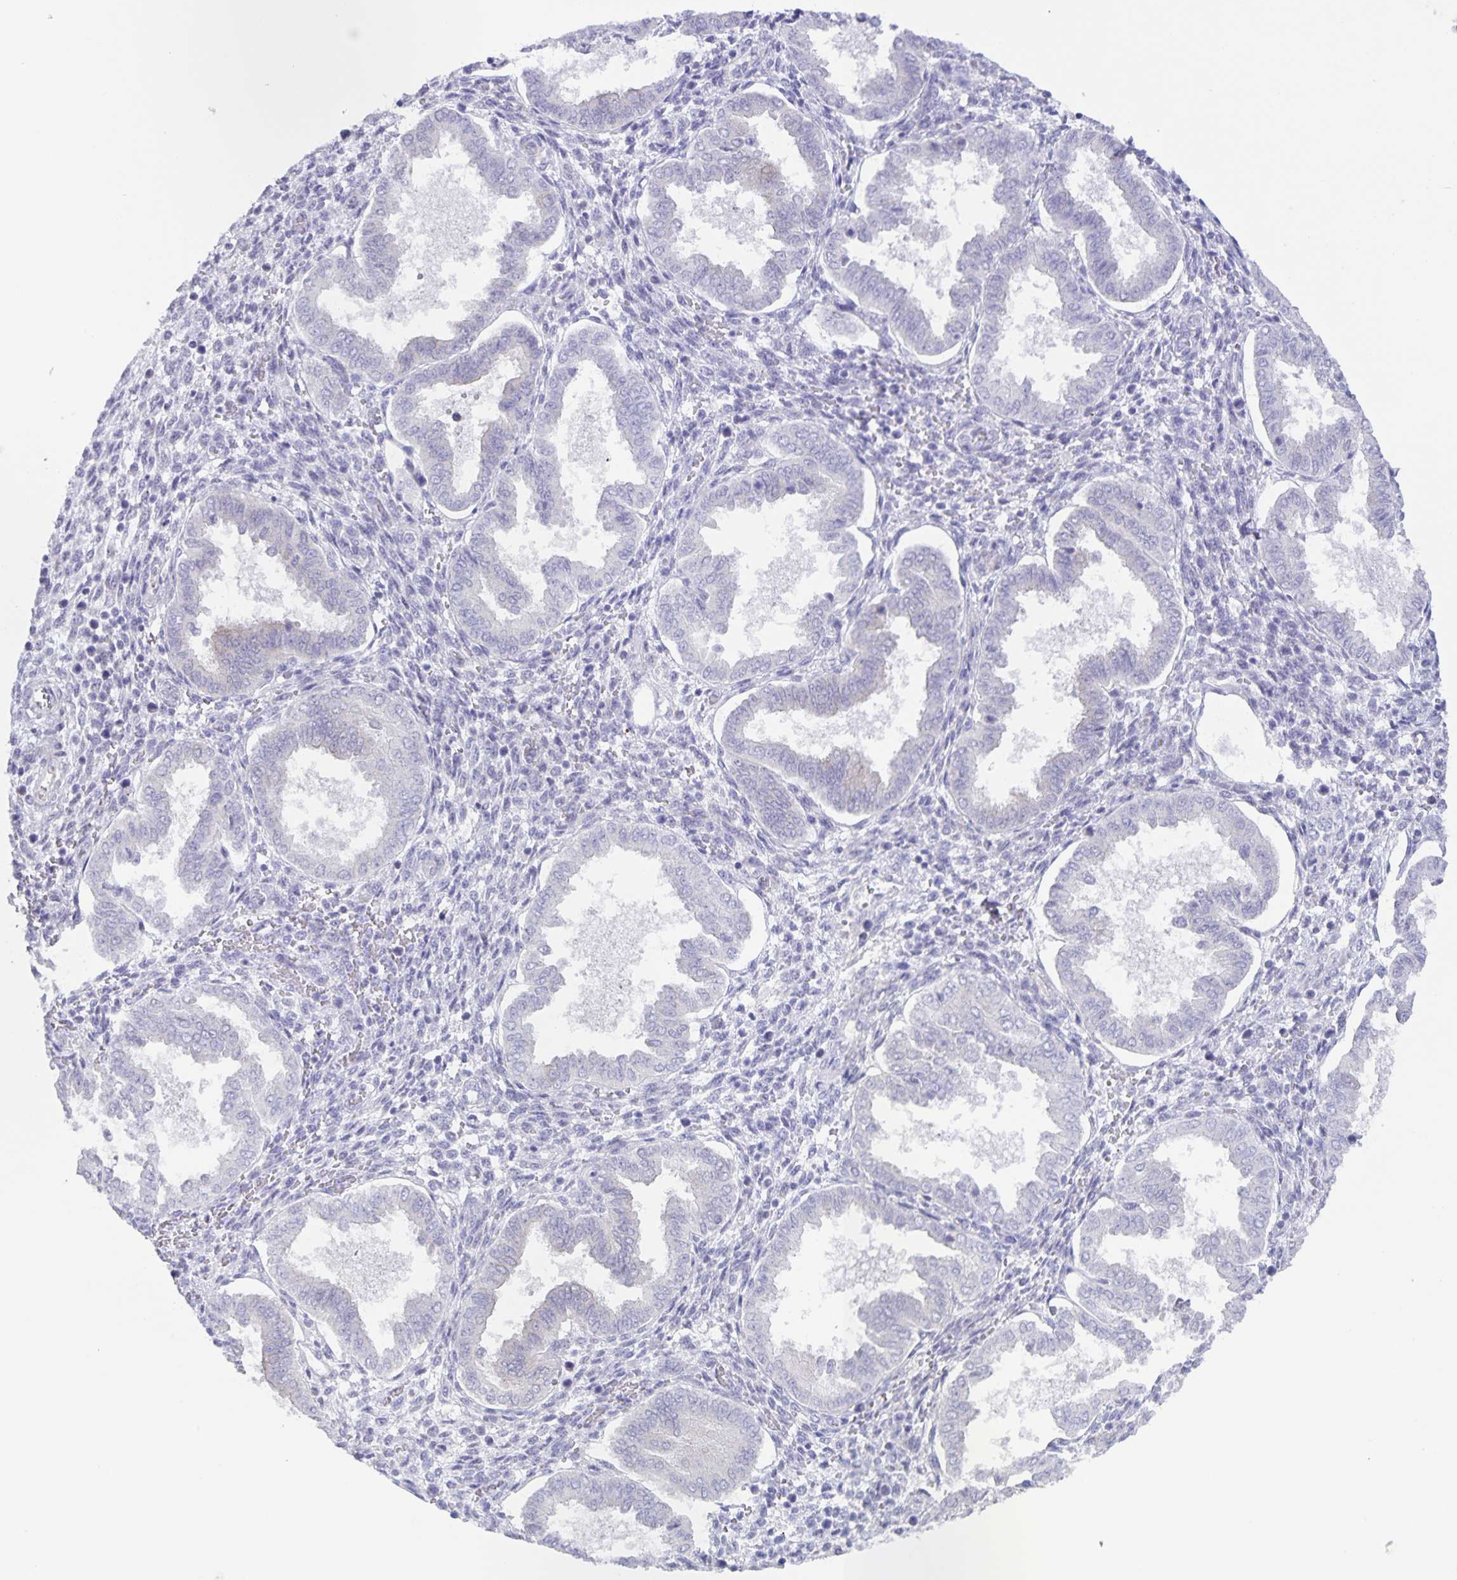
{"staining": {"intensity": "negative", "quantity": "none", "location": "none"}, "tissue": "endometrium", "cell_type": "Cells in endometrial stroma", "image_type": "normal", "snomed": [{"axis": "morphology", "description": "Normal tissue, NOS"}, {"axis": "topography", "description": "Endometrium"}], "caption": "Histopathology image shows no significant protein expression in cells in endometrial stroma of unremarkable endometrium. Brightfield microscopy of IHC stained with DAB (brown) and hematoxylin (blue), captured at high magnification.", "gene": "AQP4", "patient": {"sex": "female", "age": 24}}